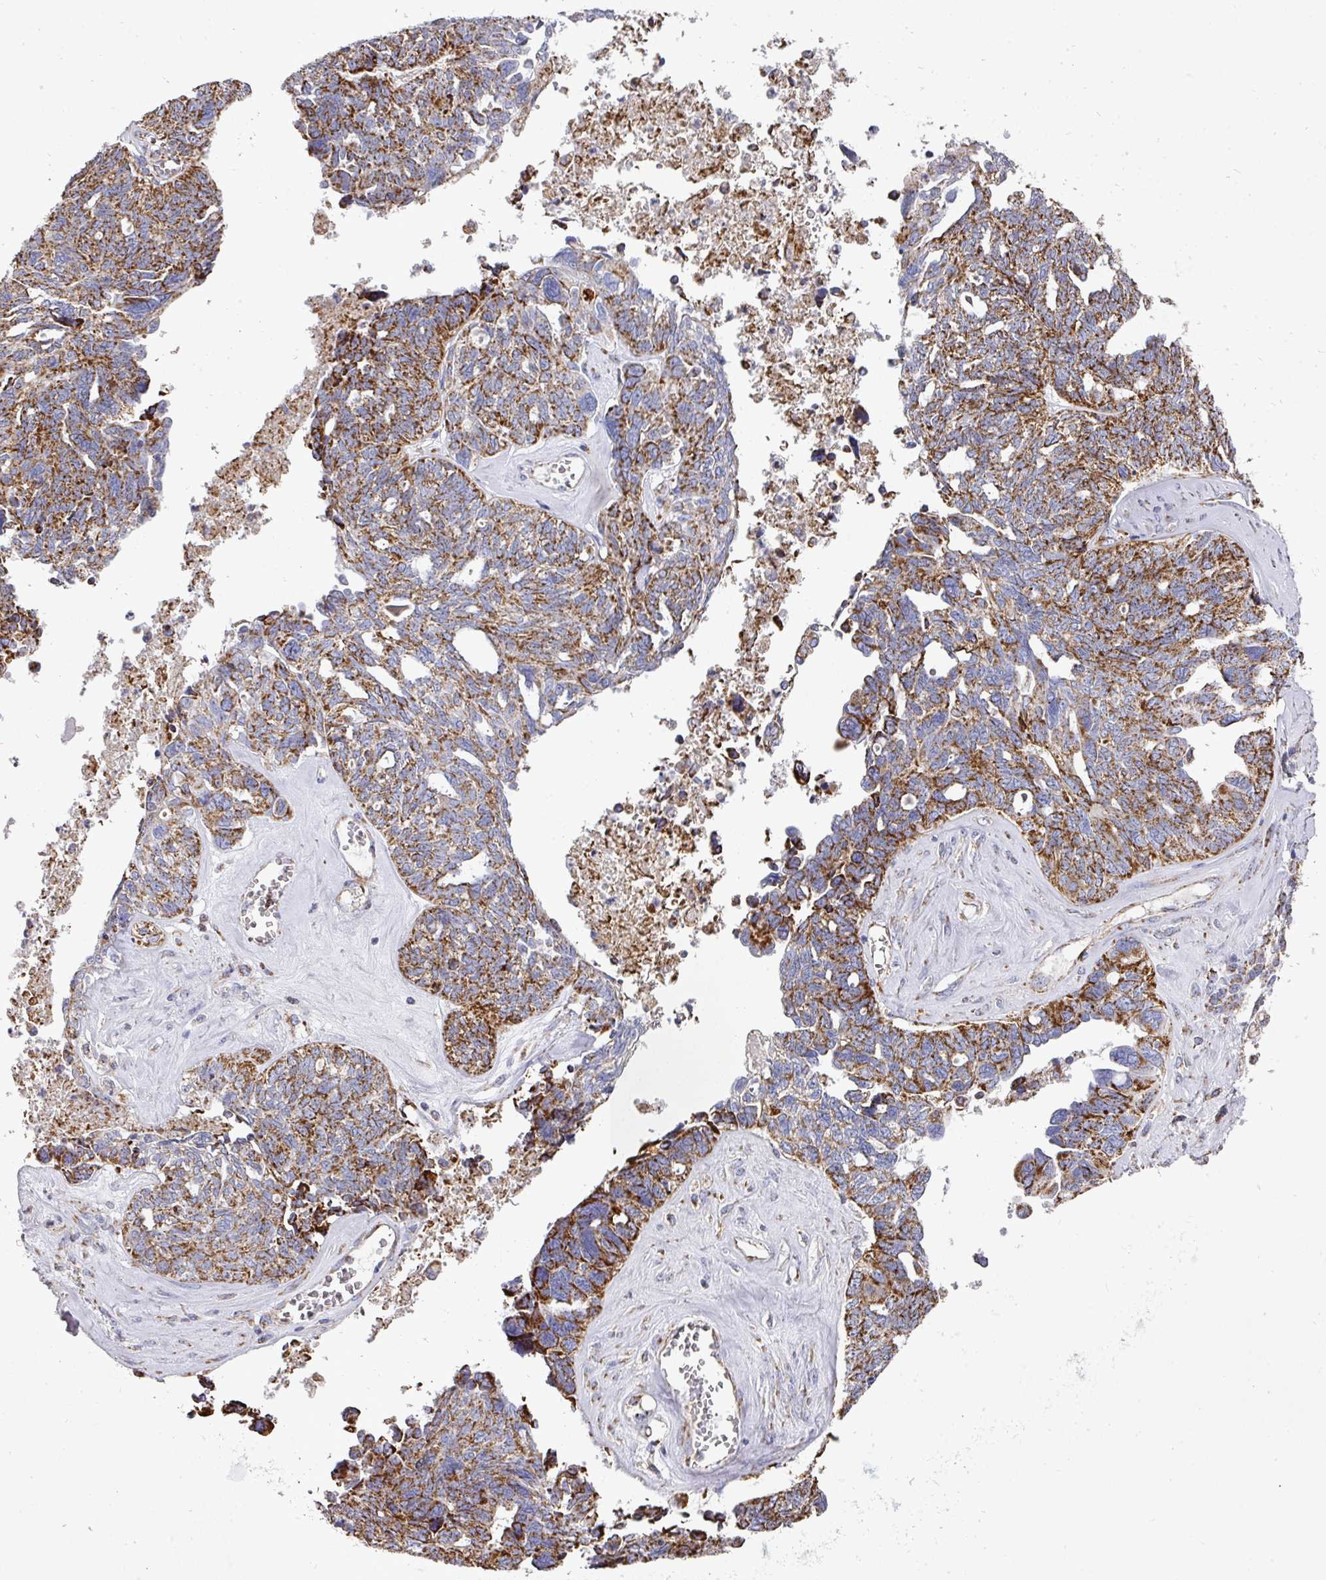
{"staining": {"intensity": "strong", "quantity": ">75%", "location": "cytoplasmic/membranous"}, "tissue": "ovarian cancer", "cell_type": "Tumor cells", "image_type": "cancer", "snomed": [{"axis": "morphology", "description": "Cystadenocarcinoma, serous, NOS"}, {"axis": "topography", "description": "Ovary"}], "caption": "This histopathology image reveals ovarian cancer stained with immunohistochemistry (IHC) to label a protein in brown. The cytoplasmic/membranous of tumor cells show strong positivity for the protein. Nuclei are counter-stained blue.", "gene": "UQCRFS1", "patient": {"sex": "female", "age": 79}}